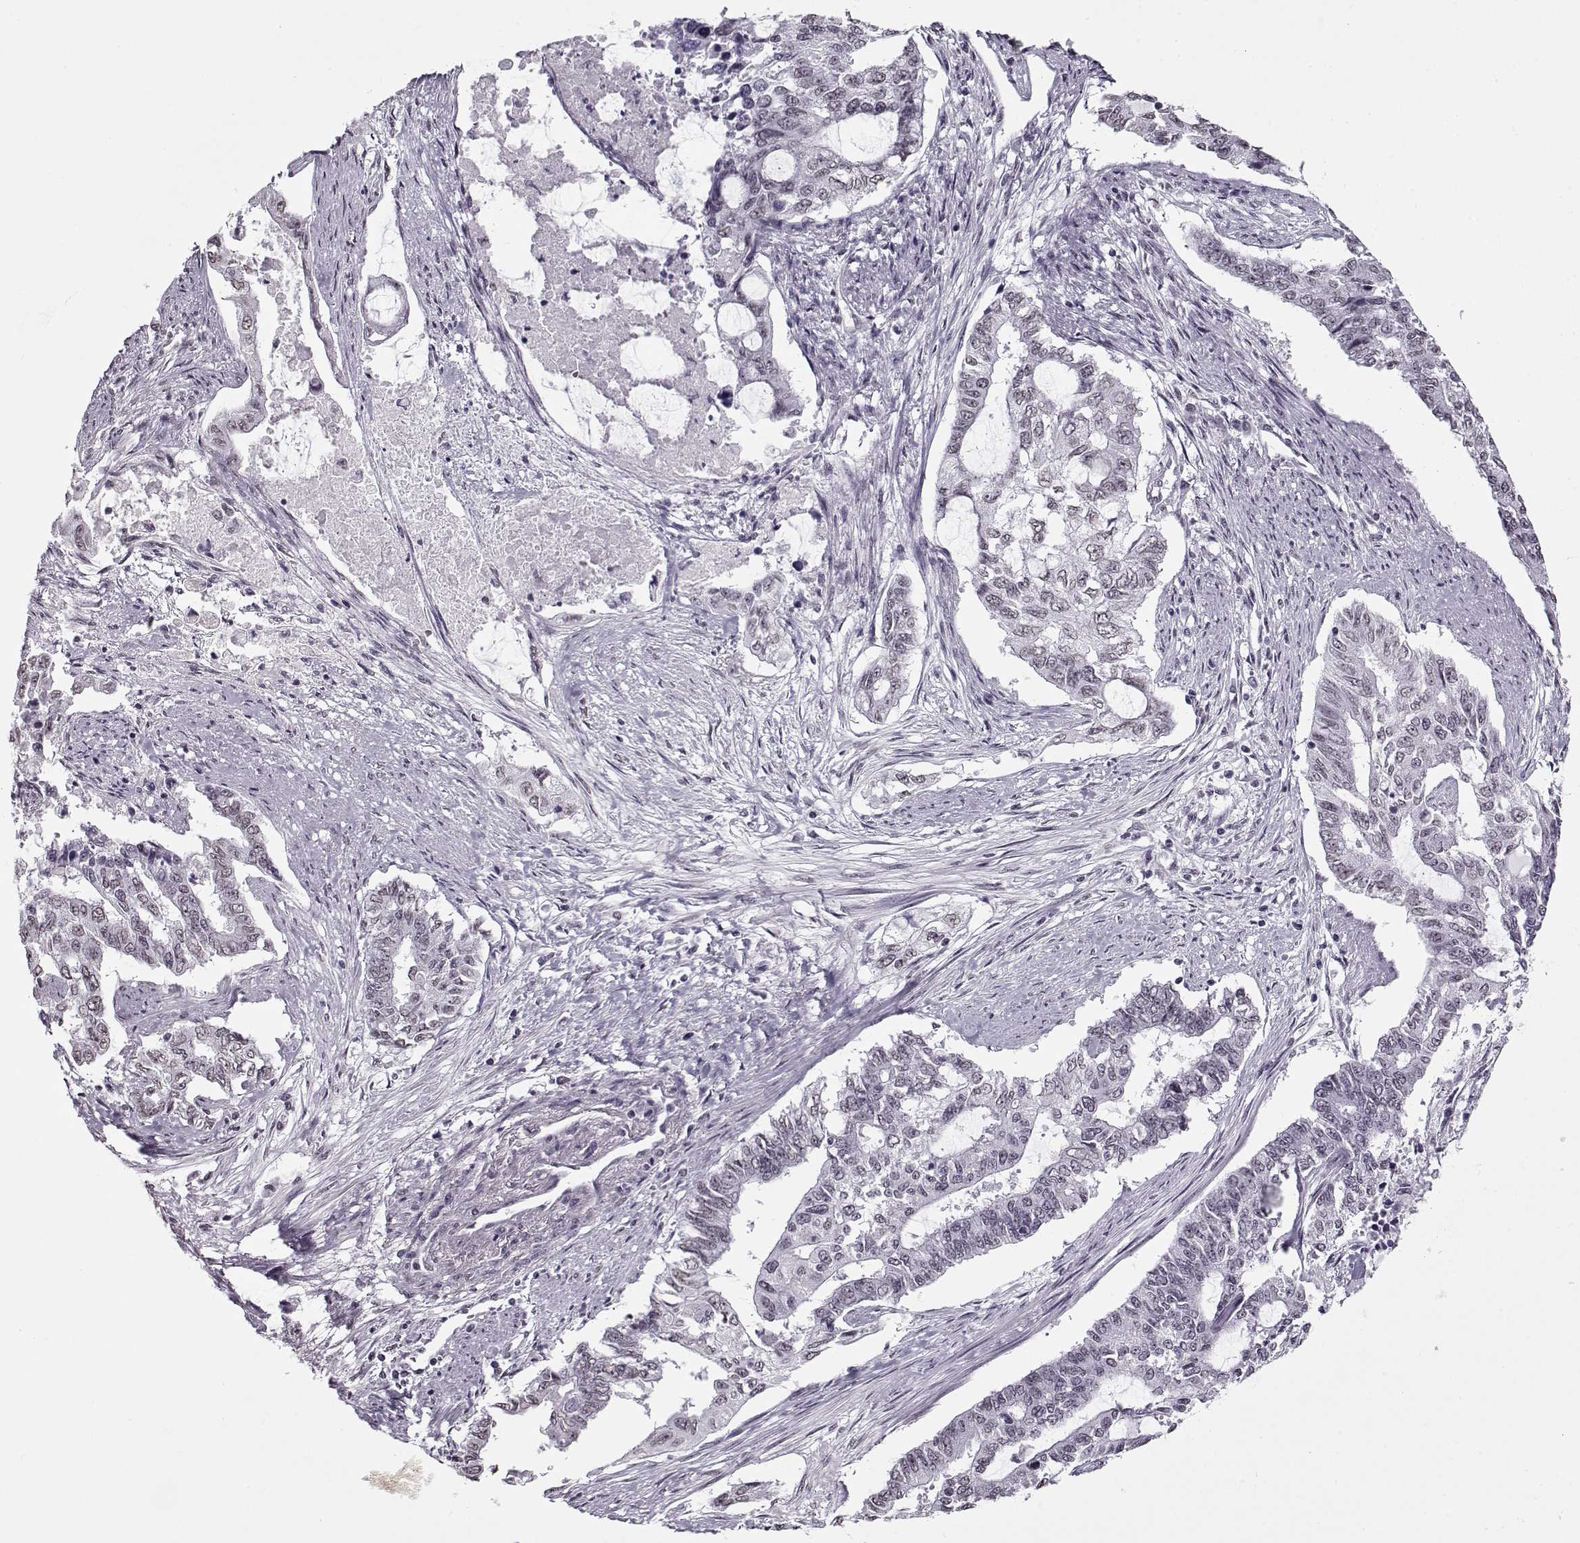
{"staining": {"intensity": "negative", "quantity": "none", "location": "none"}, "tissue": "endometrial cancer", "cell_type": "Tumor cells", "image_type": "cancer", "snomed": [{"axis": "morphology", "description": "Adenocarcinoma, NOS"}, {"axis": "topography", "description": "Uterus"}], "caption": "There is no significant positivity in tumor cells of adenocarcinoma (endometrial).", "gene": "PRMT8", "patient": {"sex": "female", "age": 59}}